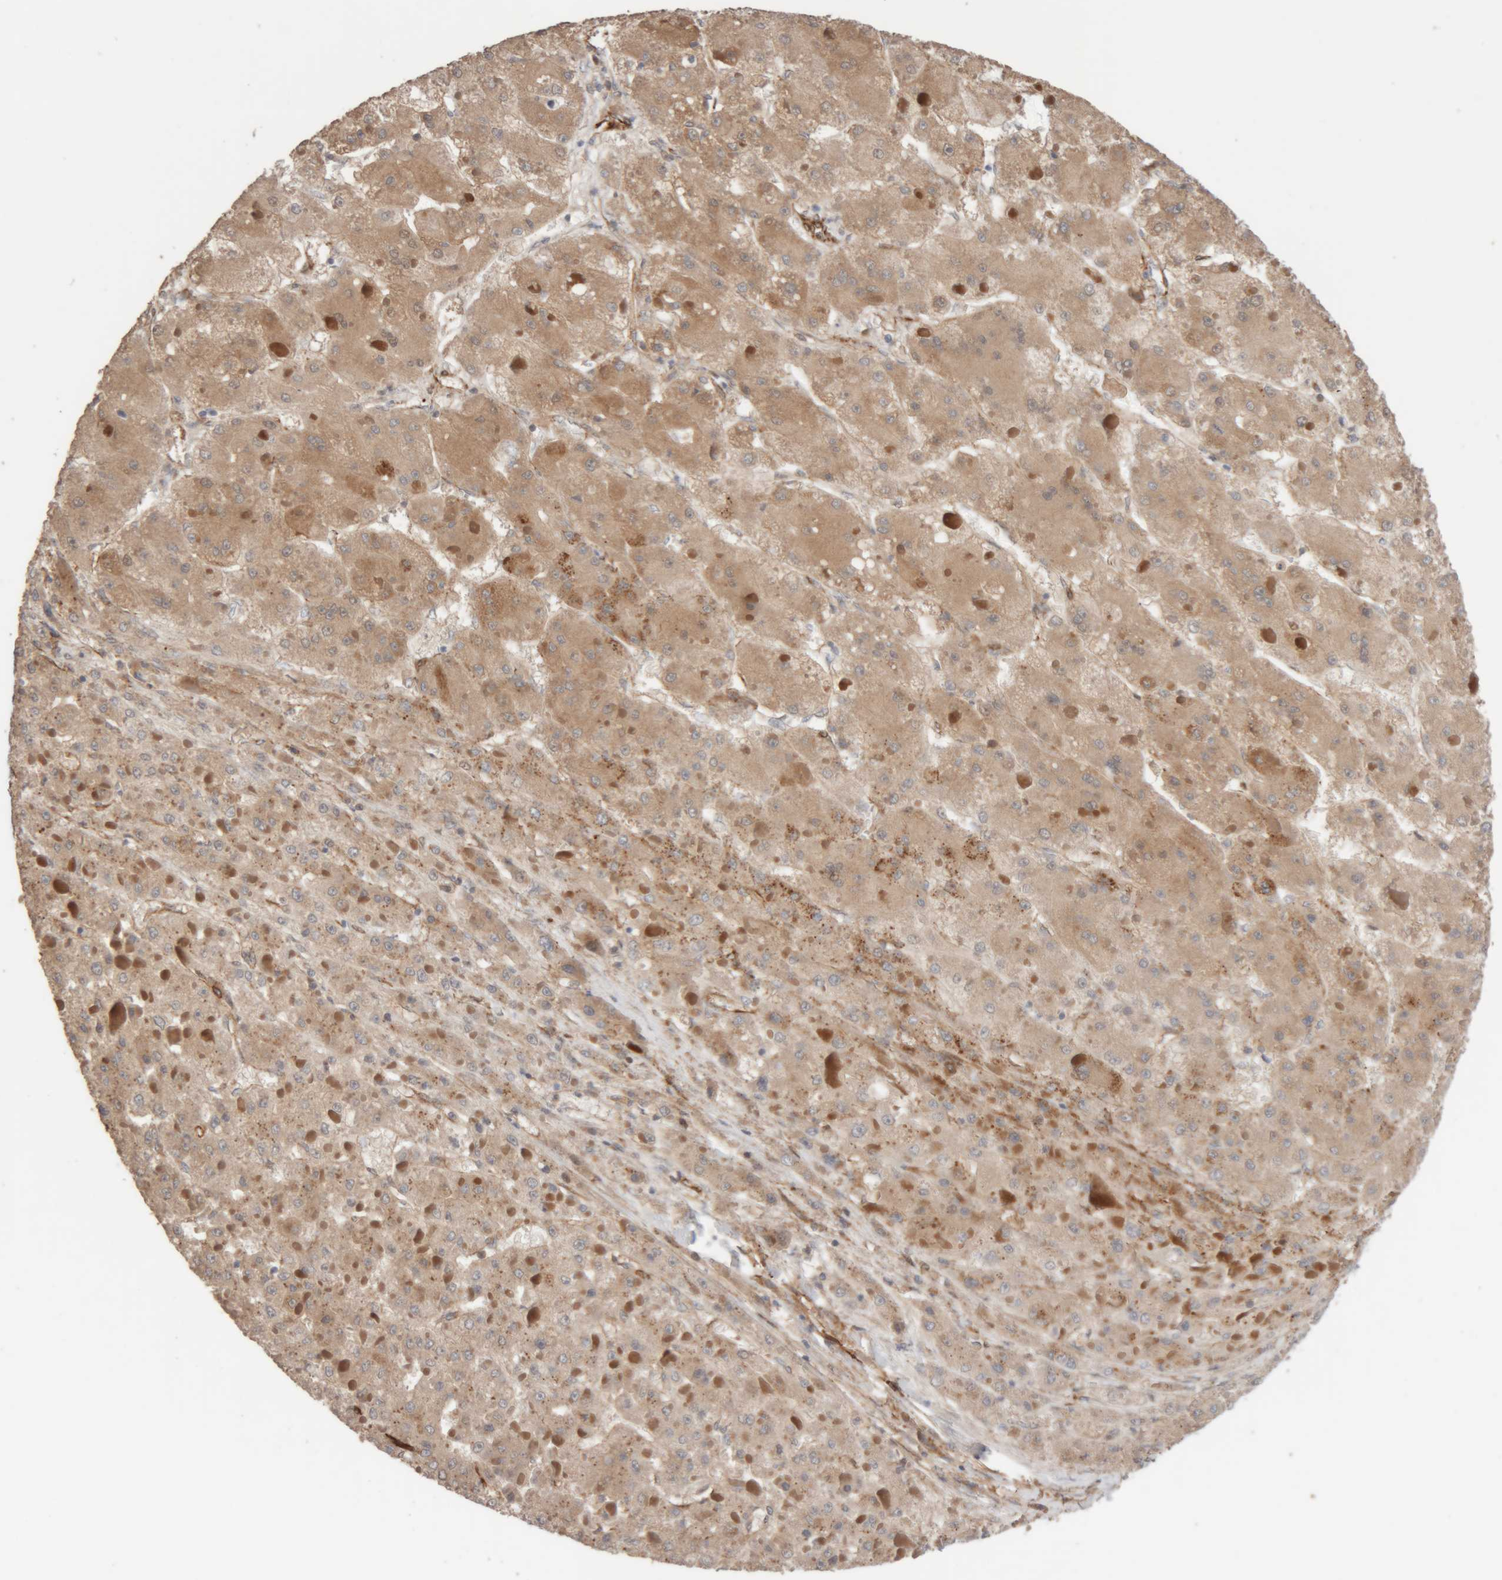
{"staining": {"intensity": "weak", "quantity": ">75%", "location": "cytoplasmic/membranous"}, "tissue": "liver cancer", "cell_type": "Tumor cells", "image_type": "cancer", "snomed": [{"axis": "morphology", "description": "Carcinoma, Hepatocellular, NOS"}, {"axis": "topography", "description": "Liver"}], "caption": "The histopathology image demonstrates a brown stain indicating the presence of a protein in the cytoplasmic/membranous of tumor cells in liver cancer.", "gene": "RAB32", "patient": {"sex": "female", "age": 73}}